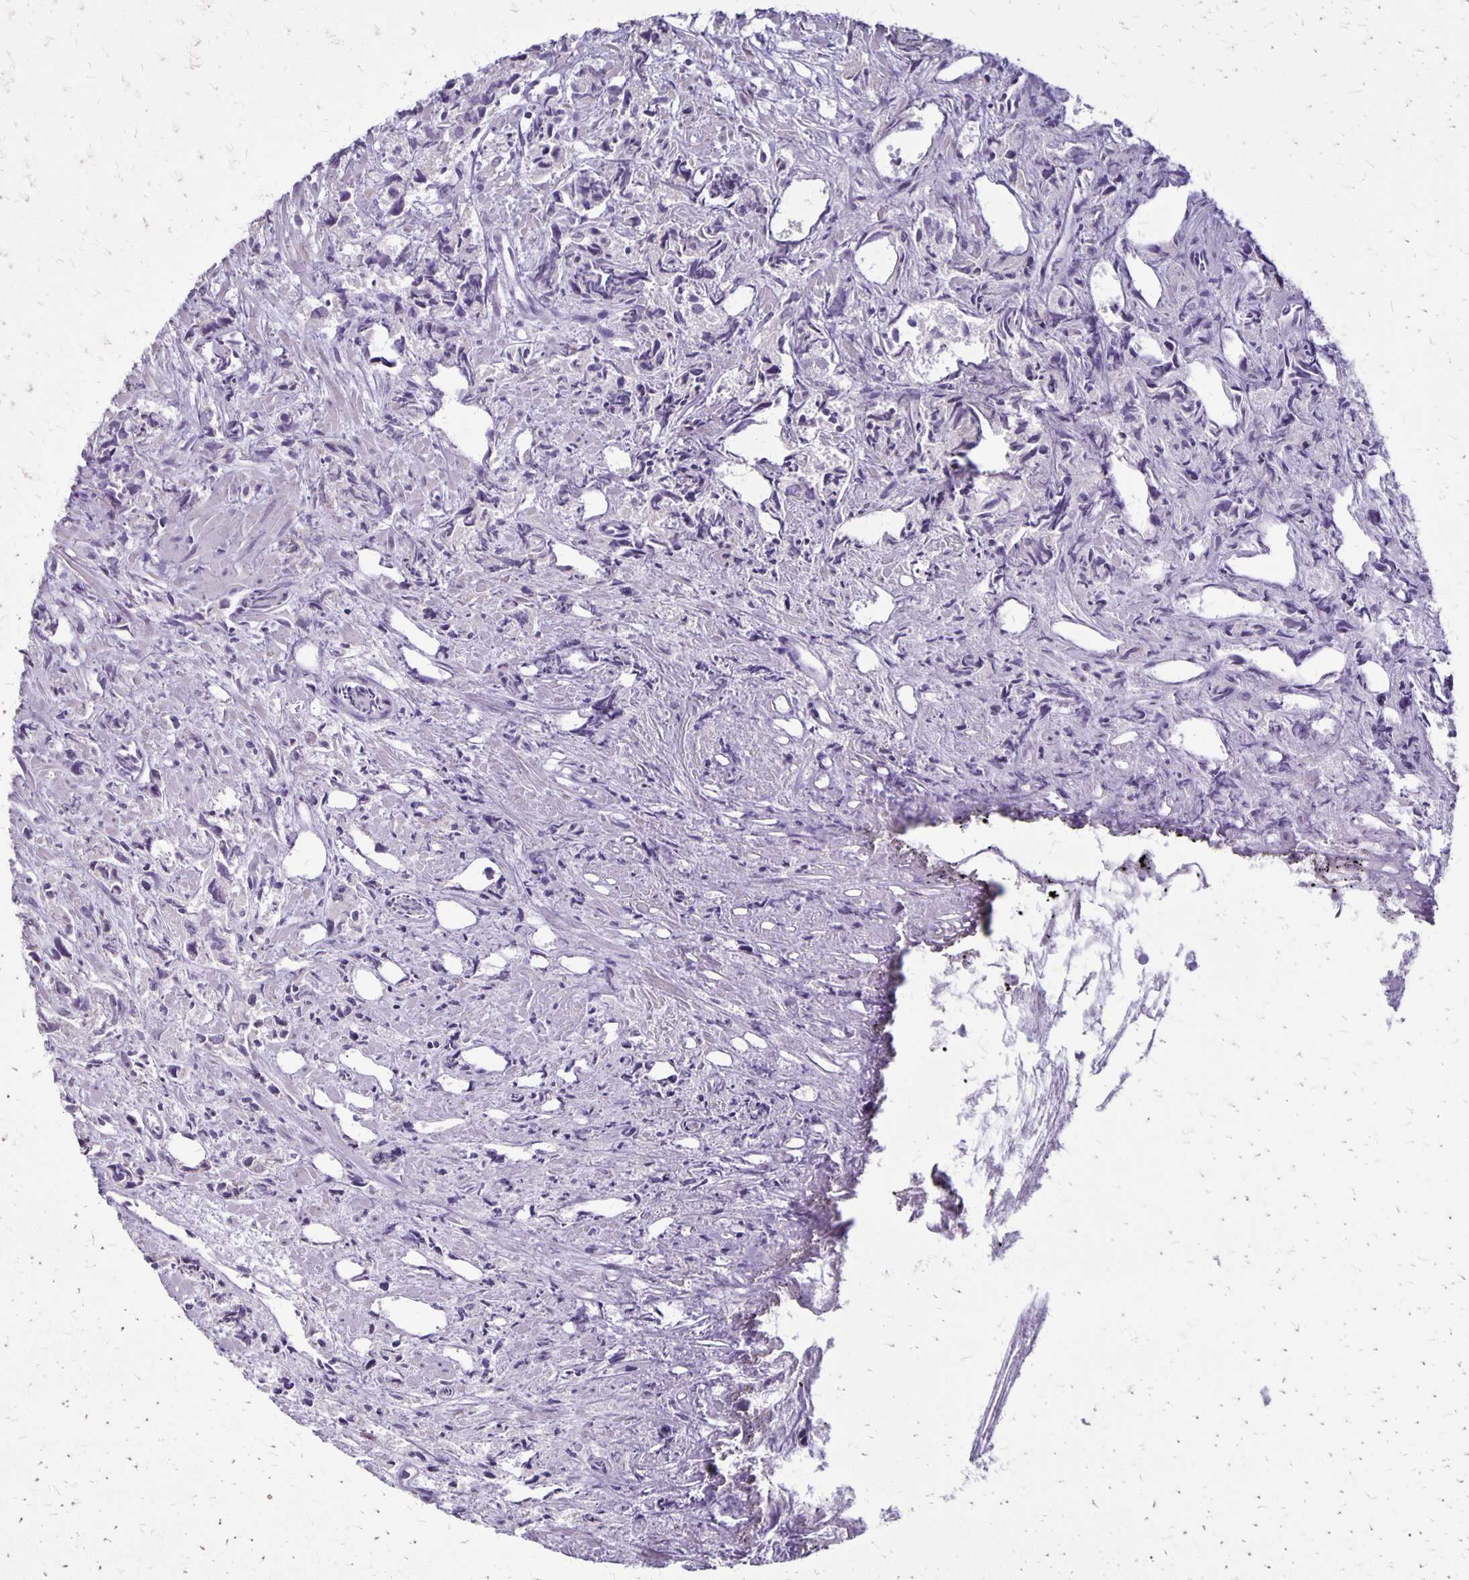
{"staining": {"intensity": "negative", "quantity": "none", "location": "none"}, "tissue": "prostate cancer", "cell_type": "Tumor cells", "image_type": "cancer", "snomed": [{"axis": "morphology", "description": "Adenocarcinoma, High grade"}, {"axis": "topography", "description": "Prostate"}], "caption": "A photomicrograph of human adenocarcinoma (high-grade) (prostate) is negative for staining in tumor cells.", "gene": "SEPTIN5", "patient": {"sex": "male", "age": 58}}